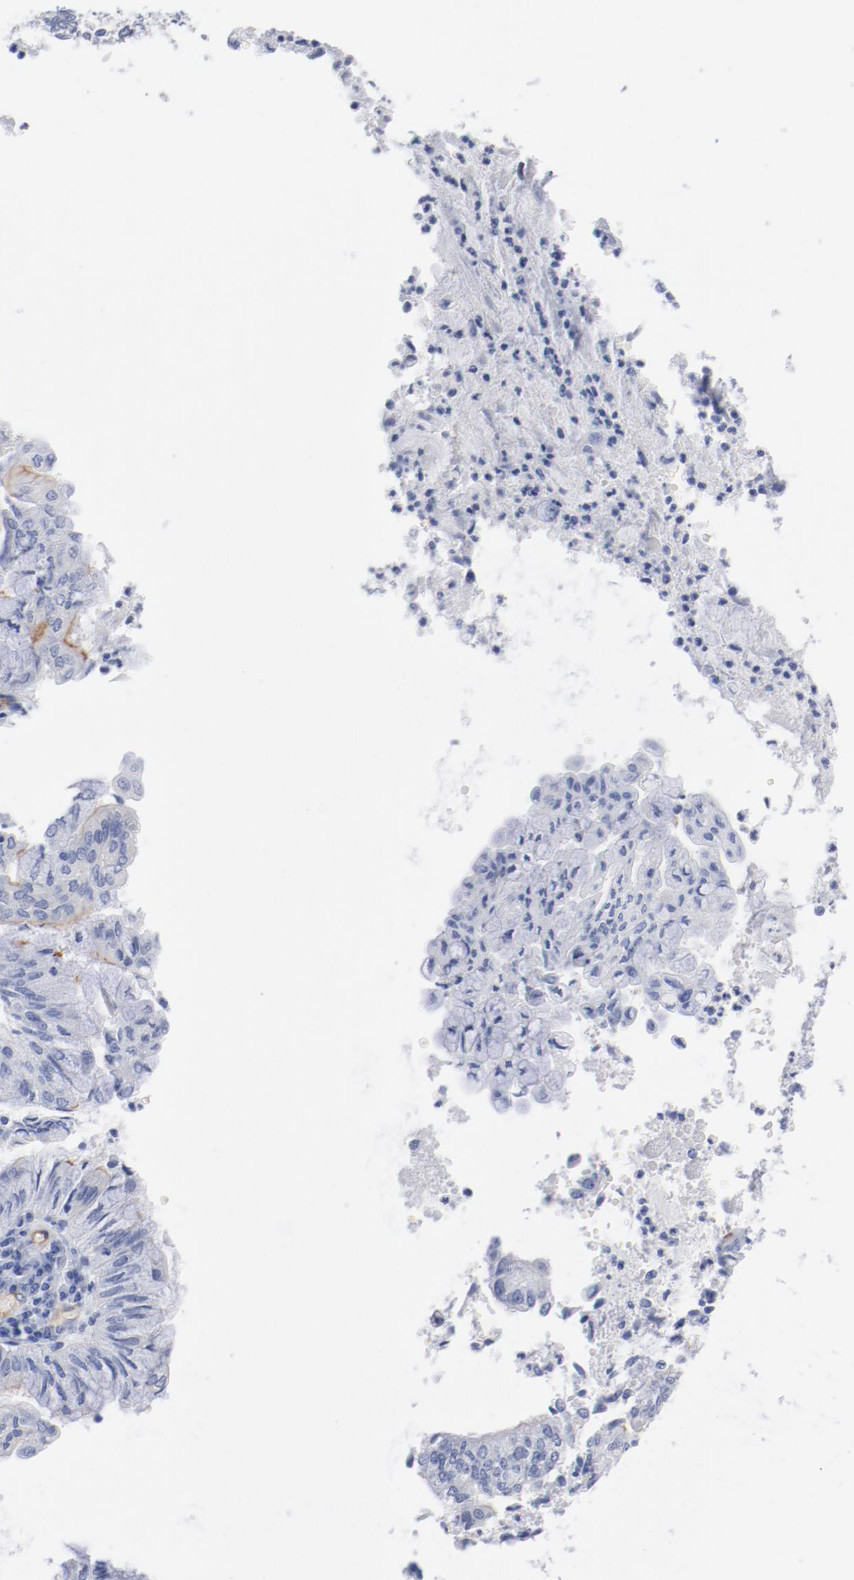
{"staining": {"intensity": "moderate", "quantity": "25%-75%", "location": "cytoplasmic/membranous"}, "tissue": "endometrial cancer", "cell_type": "Tumor cells", "image_type": "cancer", "snomed": [{"axis": "morphology", "description": "Adenocarcinoma, NOS"}, {"axis": "topography", "description": "Endometrium"}], "caption": "IHC photomicrograph of neoplastic tissue: human adenocarcinoma (endometrial) stained using immunohistochemistry (IHC) reveals medium levels of moderate protein expression localized specifically in the cytoplasmic/membranous of tumor cells, appearing as a cytoplasmic/membranous brown color.", "gene": "SHANK3", "patient": {"sex": "female", "age": 59}}